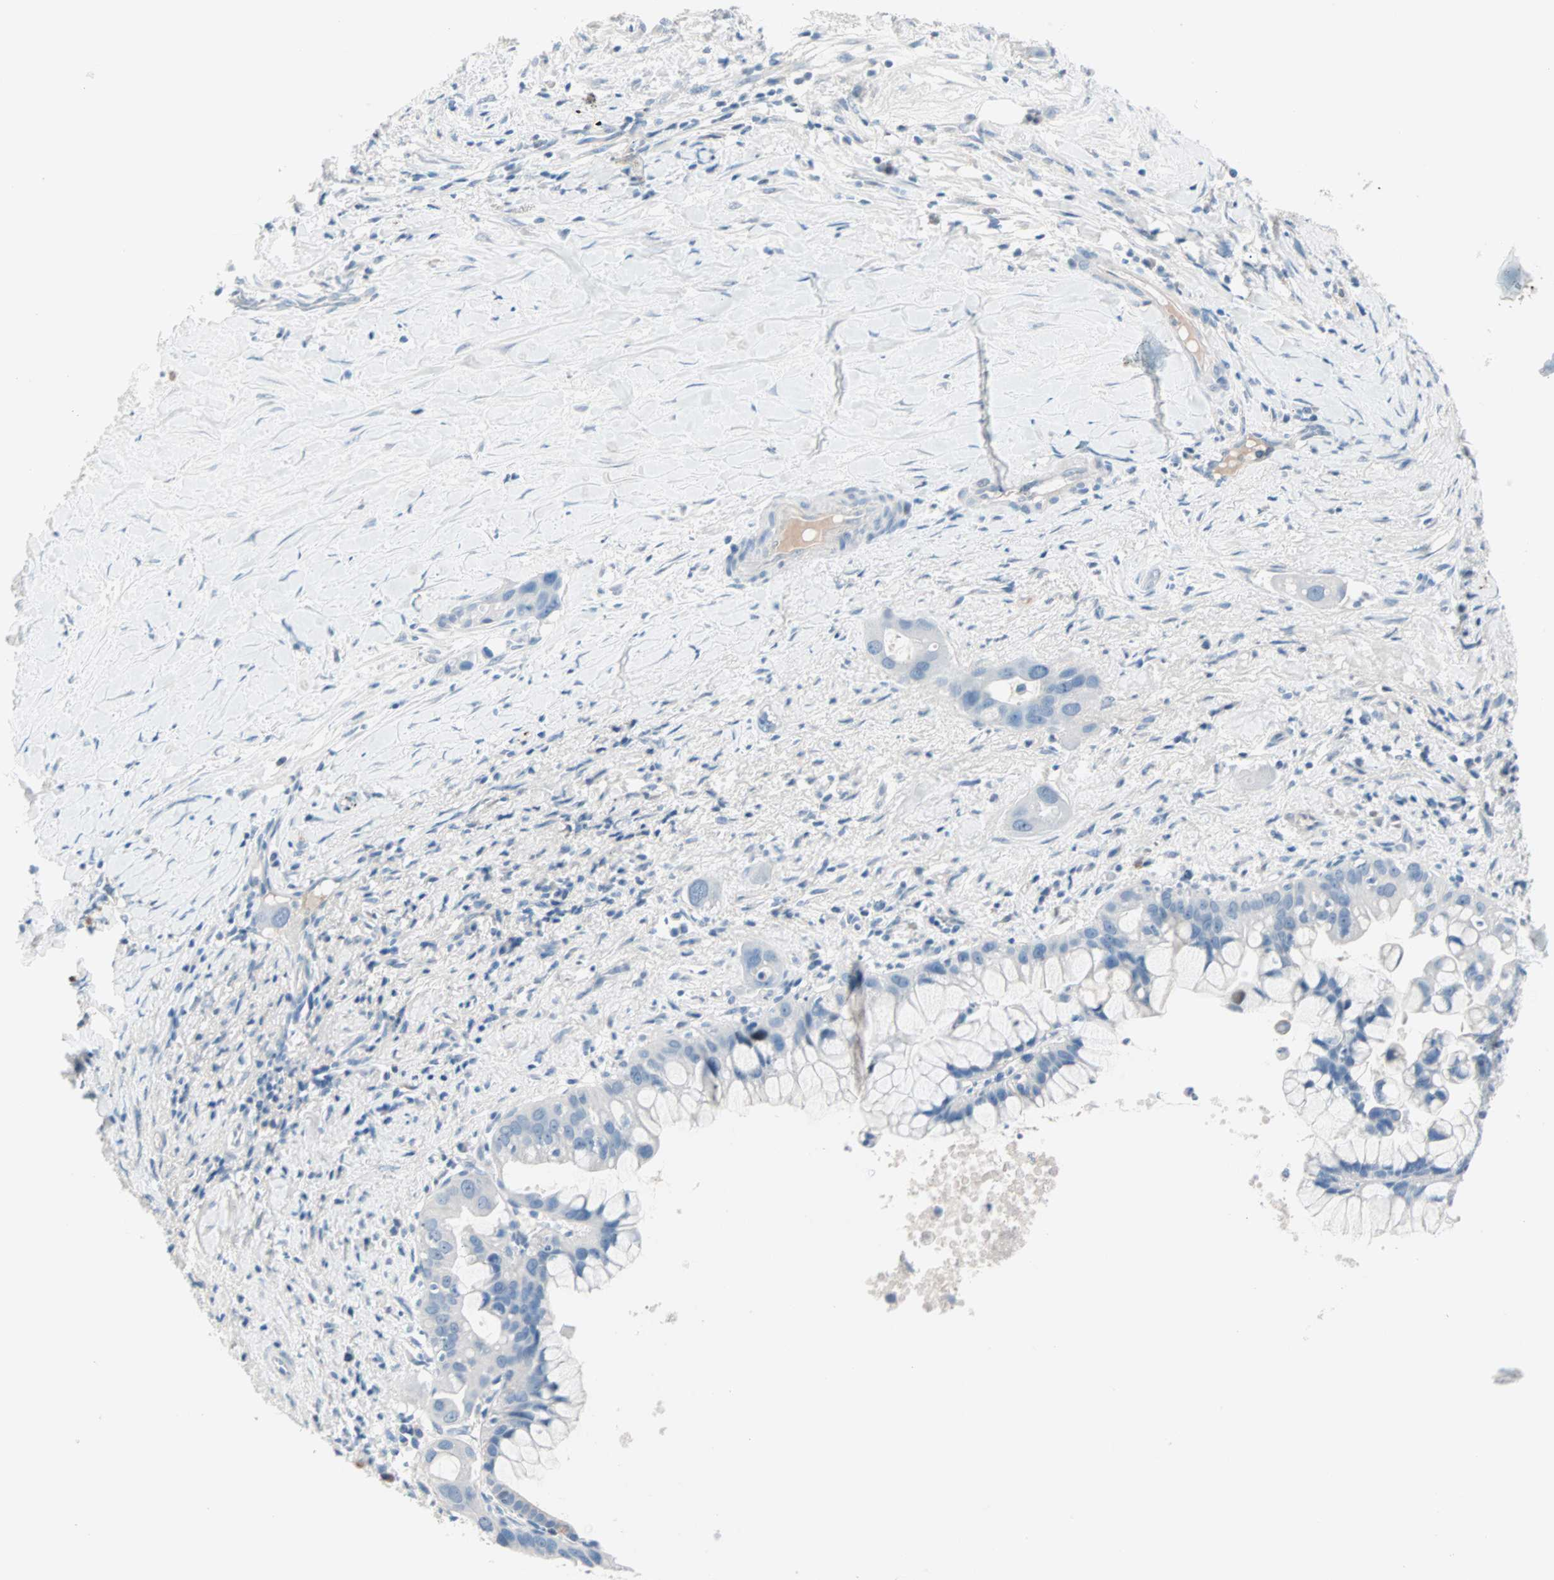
{"staining": {"intensity": "negative", "quantity": "none", "location": "none"}, "tissue": "liver cancer", "cell_type": "Tumor cells", "image_type": "cancer", "snomed": [{"axis": "morphology", "description": "Cholangiocarcinoma"}, {"axis": "topography", "description": "Liver"}], "caption": "Immunohistochemistry of liver cholangiocarcinoma shows no staining in tumor cells.", "gene": "NEFH", "patient": {"sex": "female", "age": 65}}